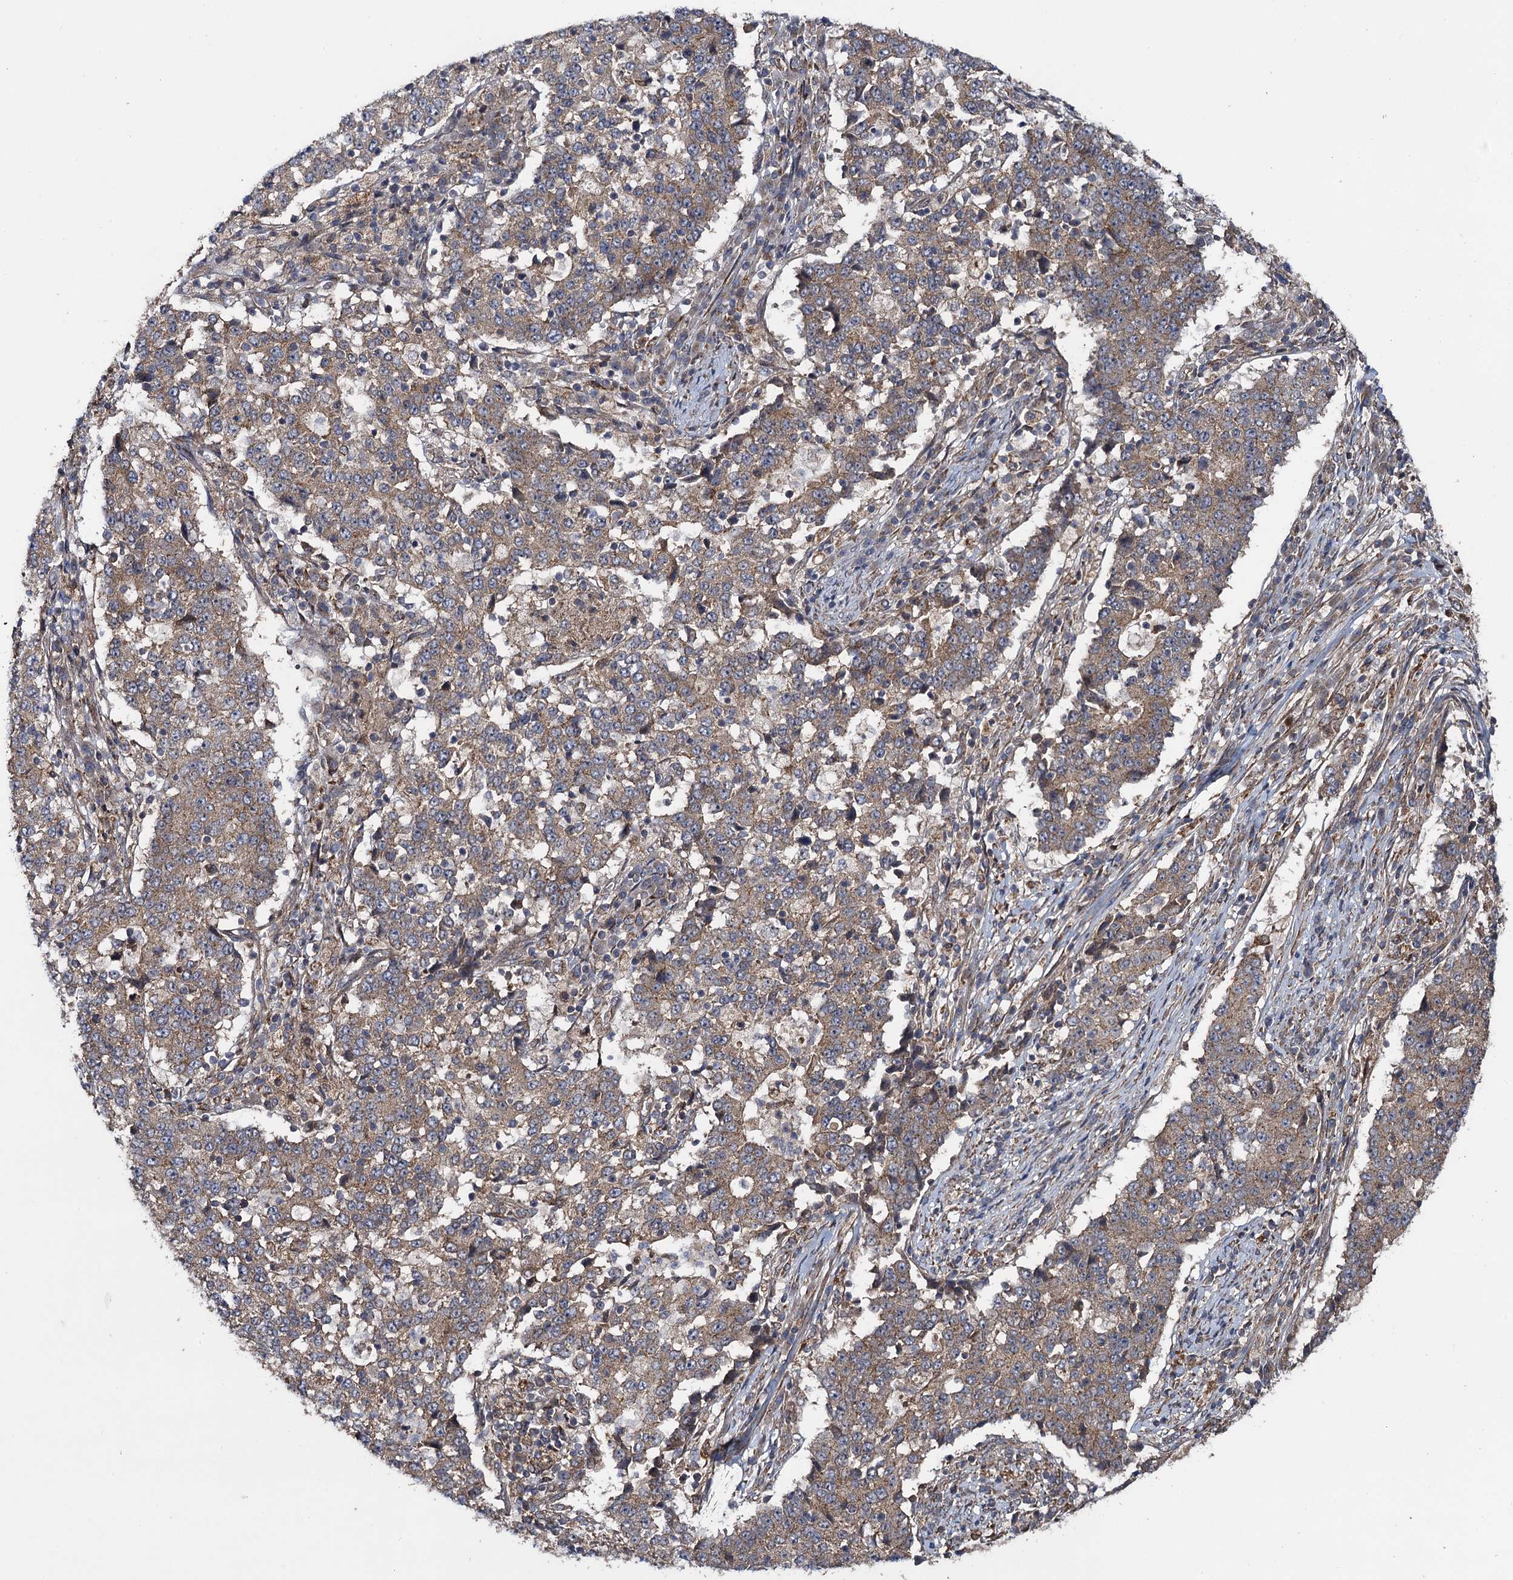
{"staining": {"intensity": "weak", "quantity": ">75%", "location": "cytoplasmic/membranous"}, "tissue": "stomach cancer", "cell_type": "Tumor cells", "image_type": "cancer", "snomed": [{"axis": "morphology", "description": "Adenocarcinoma, NOS"}, {"axis": "topography", "description": "Stomach"}], "caption": "IHC (DAB) staining of human stomach adenocarcinoma reveals weak cytoplasmic/membranous protein staining in approximately >75% of tumor cells.", "gene": "HAUS1", "patient": {"sex": "male", "age": 59}}